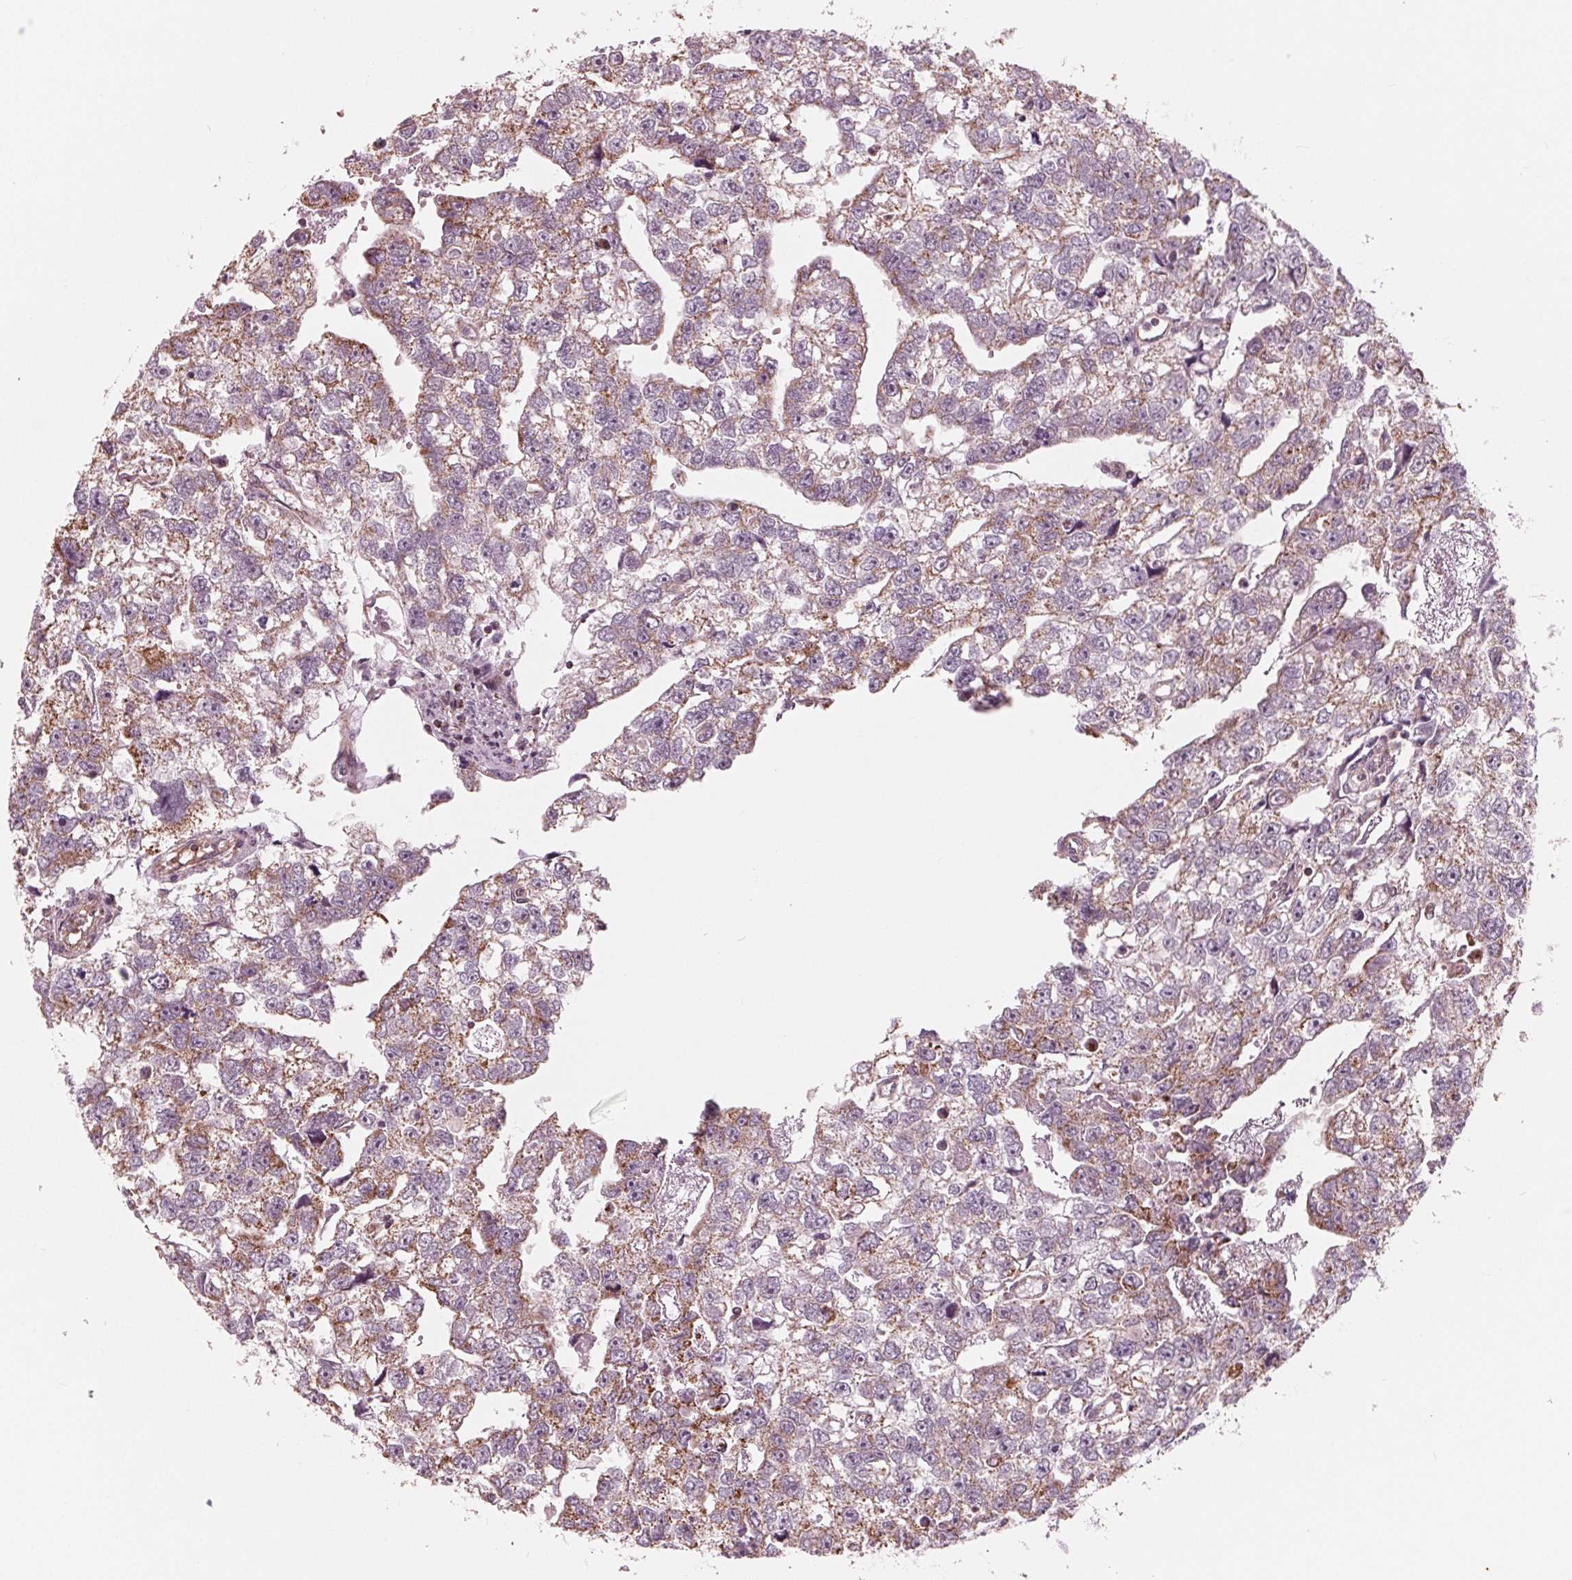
{"staining": {"intensity": "moderate", "quantity": "25%-75%", "location": "cytoplasmic/membranous"}, "tissue": "testis cancer", "cell_type": "Tumor cells", "image_type": "cancer", "snomed": [{"axis": "morphology", "description": "Carcinoma, Embryonal, NOS"}, {"axis": "morphology", "description": "Teratoma, malignant, NOS"}, {"axis": "topography", "description": "Testis"}], "caption": "The immunohistochemical stain highlights moderate cytoplasmic/membranous staining in tumor cells of testis cancer tissue.", "gene": "DCAF4L2", "patient": {"sex": "male", "age": 44}}